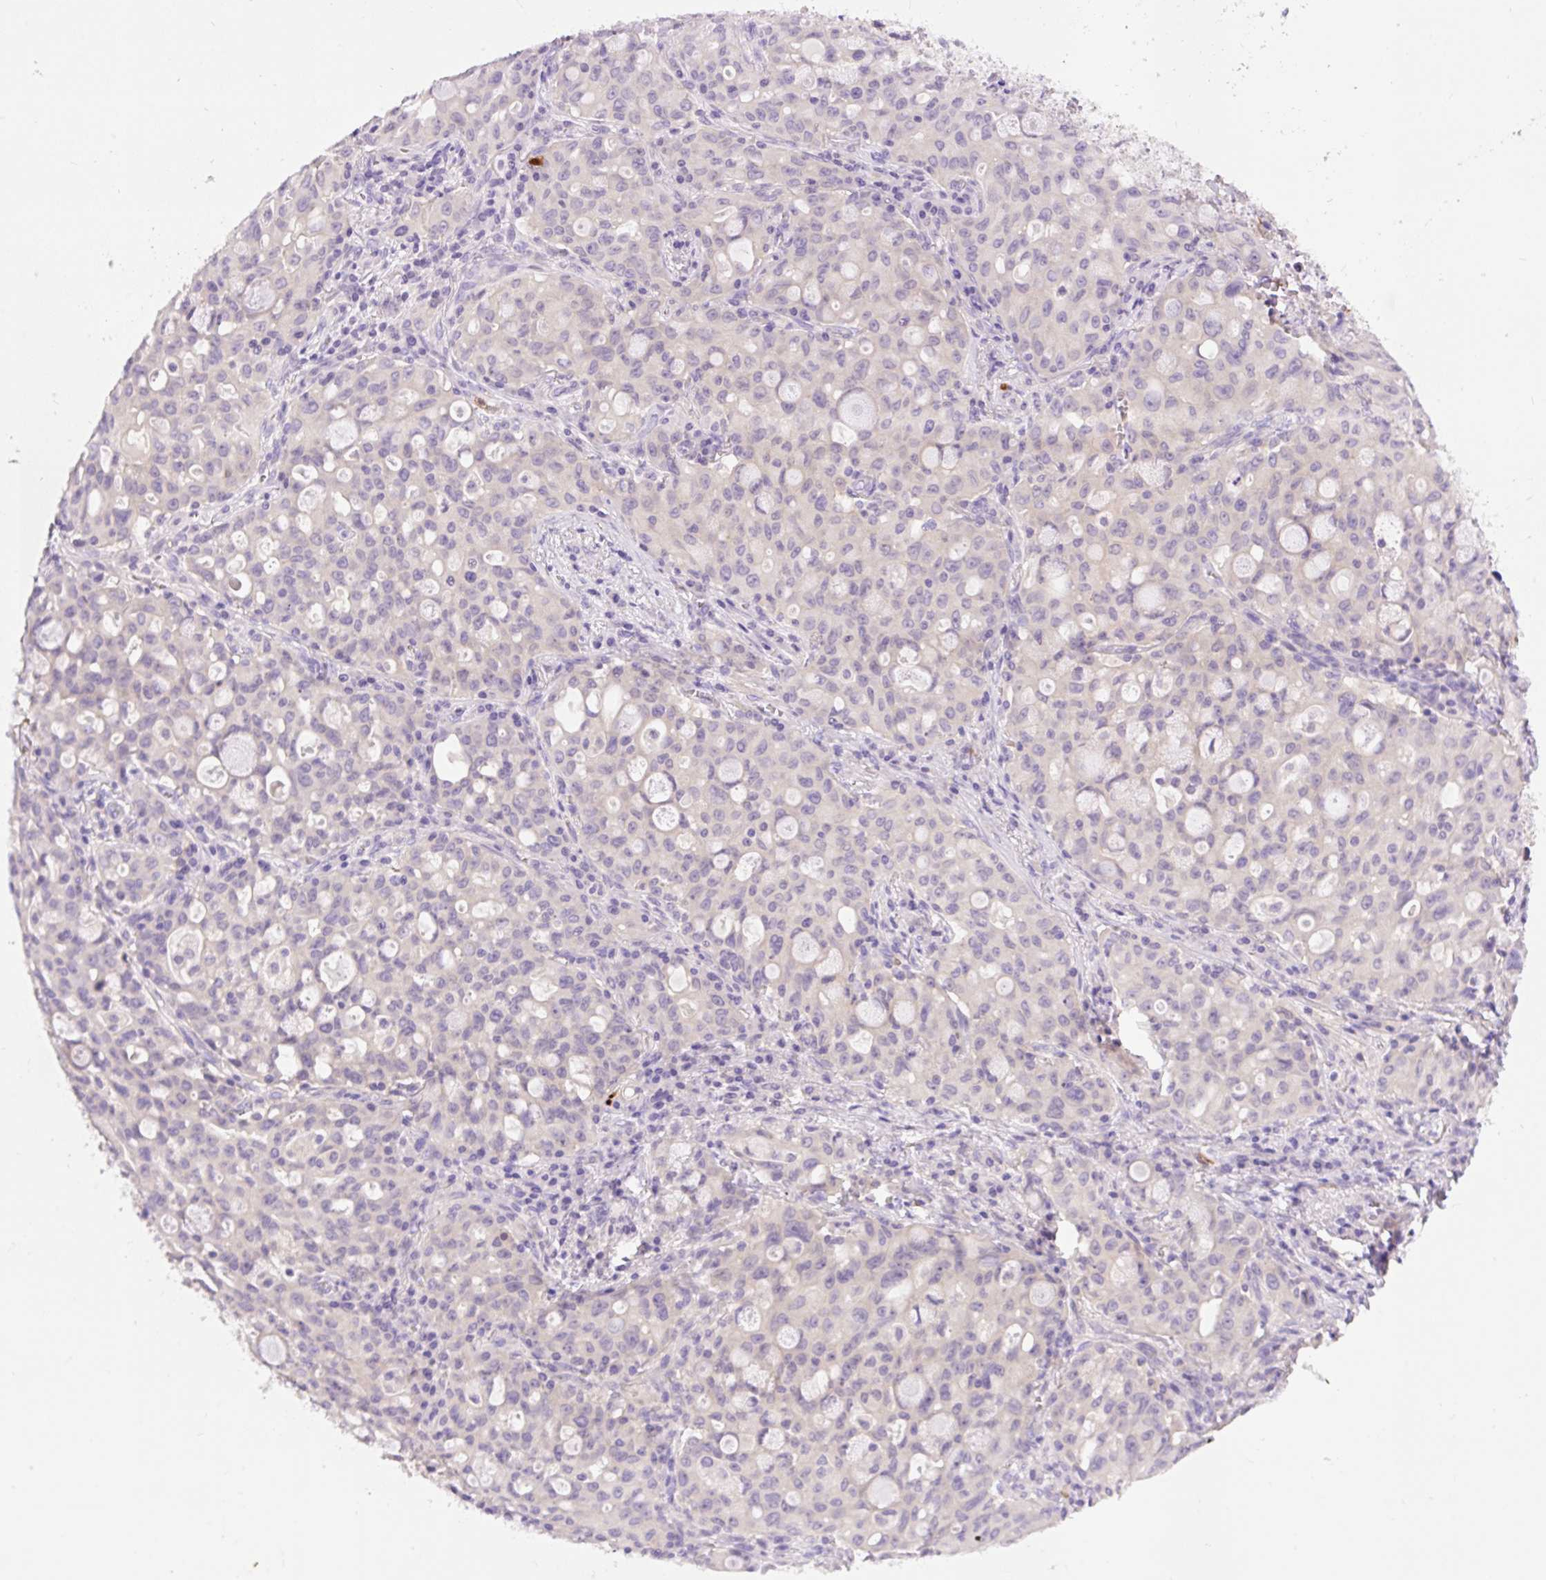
{"staining": {"intensity": "negative", "quantity": "none", "location": "none"}, "tissue": "lung cancer", "cell_type": "Tumor cells", "image_type": "cancer", "snomed": [{"axis": "morphology", "description": "Adenocarcinoma, NOS"}, {"axis": "topography", "description": "Lung"}], "caption": "High magnification brightfield microscopy of lung cancer stained with DAB (3,3'-diaminobenzidine) (brown) and counterstained with hematoxylin (blue): tumor cells show no significant expression.", "gene": "LHFPL5", "patient": {"sex": "female", "age": 44}}